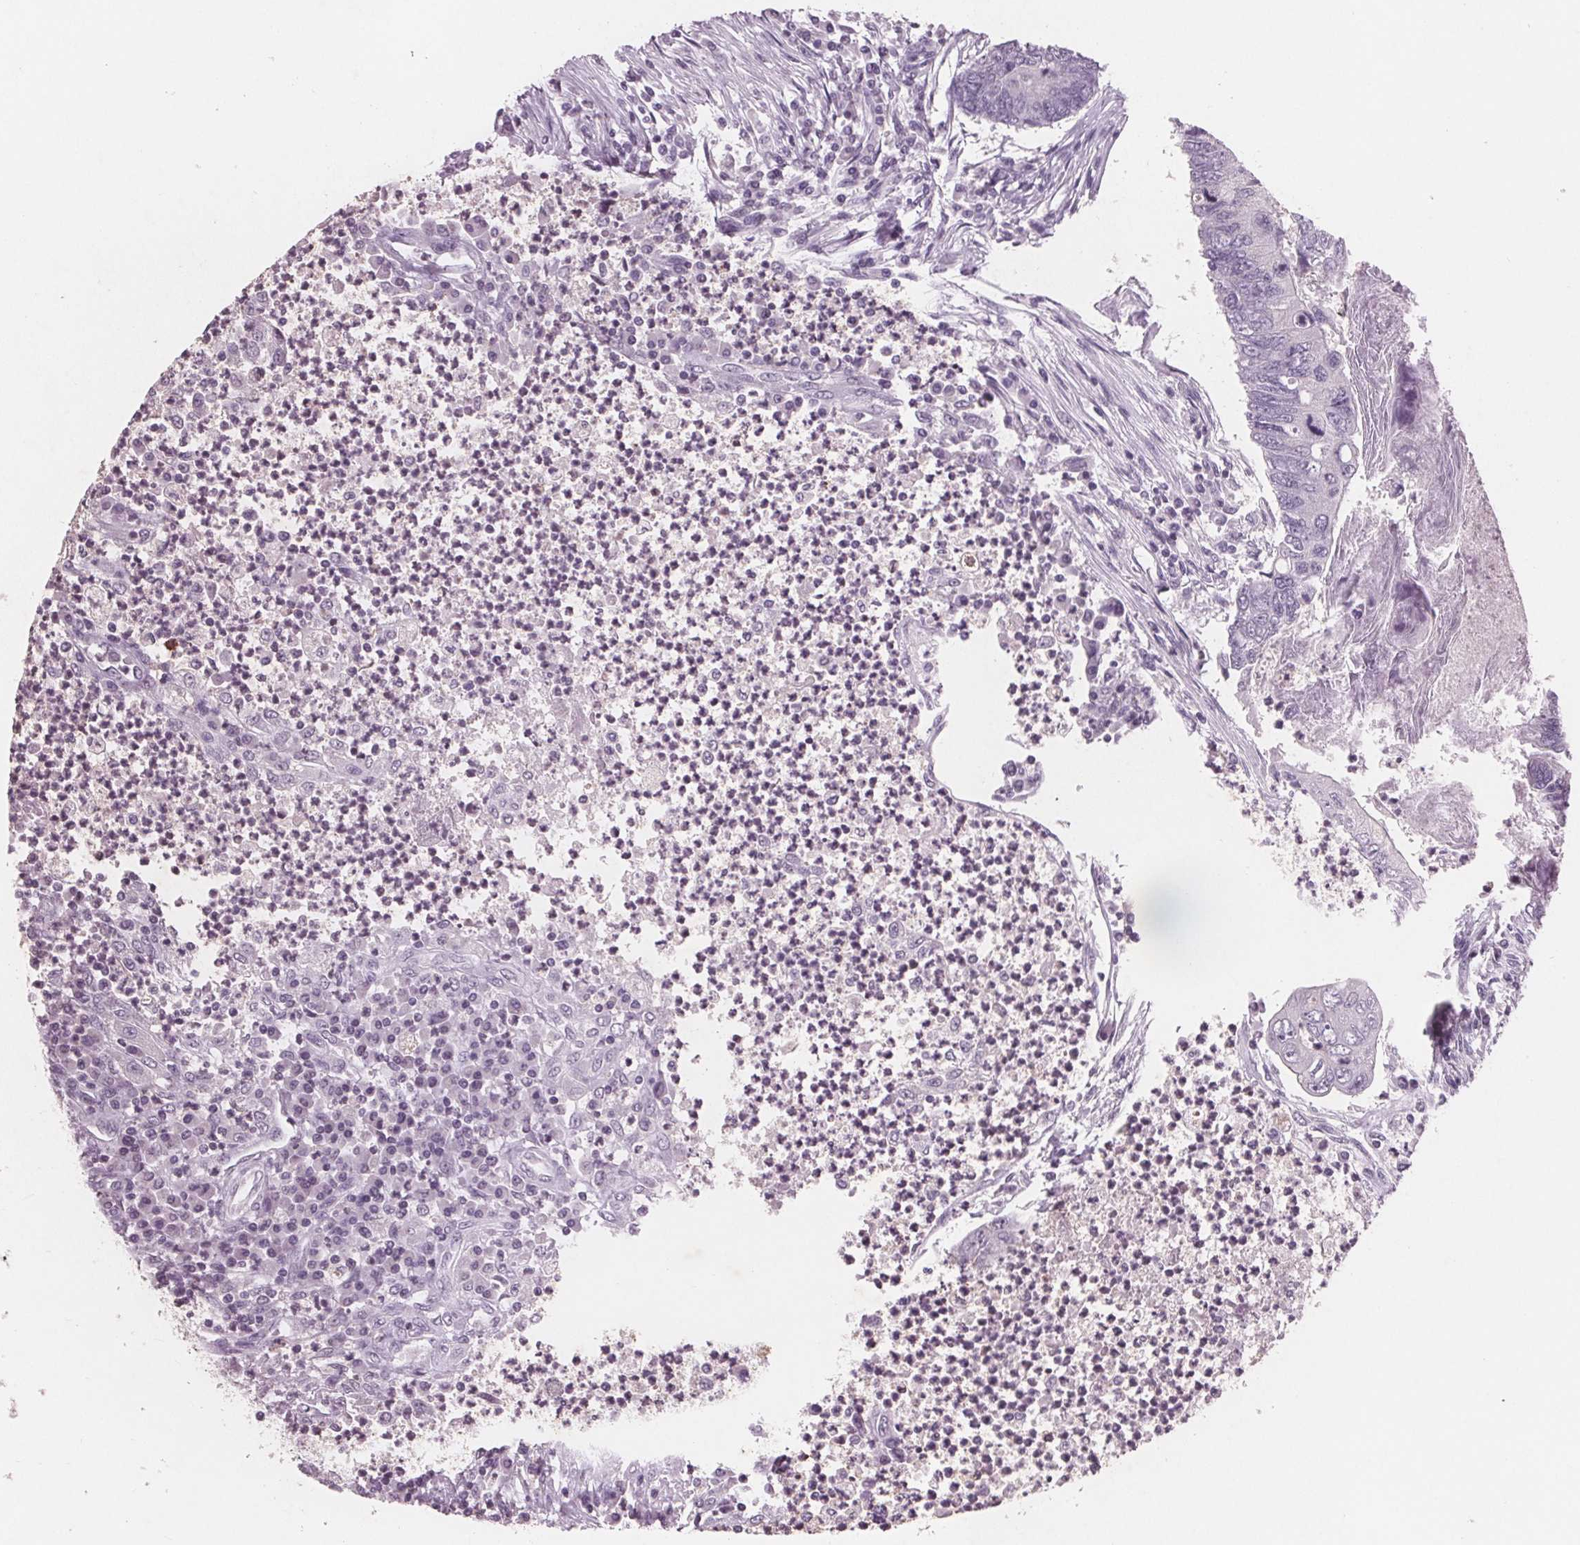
{"staining": {"intensity": "negative", "quantity": "none", "location": "none"}, "tissue": "colorectal cancer", "cell_type": "Tumor cells", "image_type": "cancer", "snomed": [{"axis": "morphology", "description": "Adenocarcinoma, NOS"}, {"axis": "topography", "description": "Colon"}], "caption": "Immunohistochemical staining of human colorectal cancer (adenocarcinoma) shows no significant staining in tumor cells.", "gene": "PTPN14", "patient": {"sex": "female", "age": 67}}